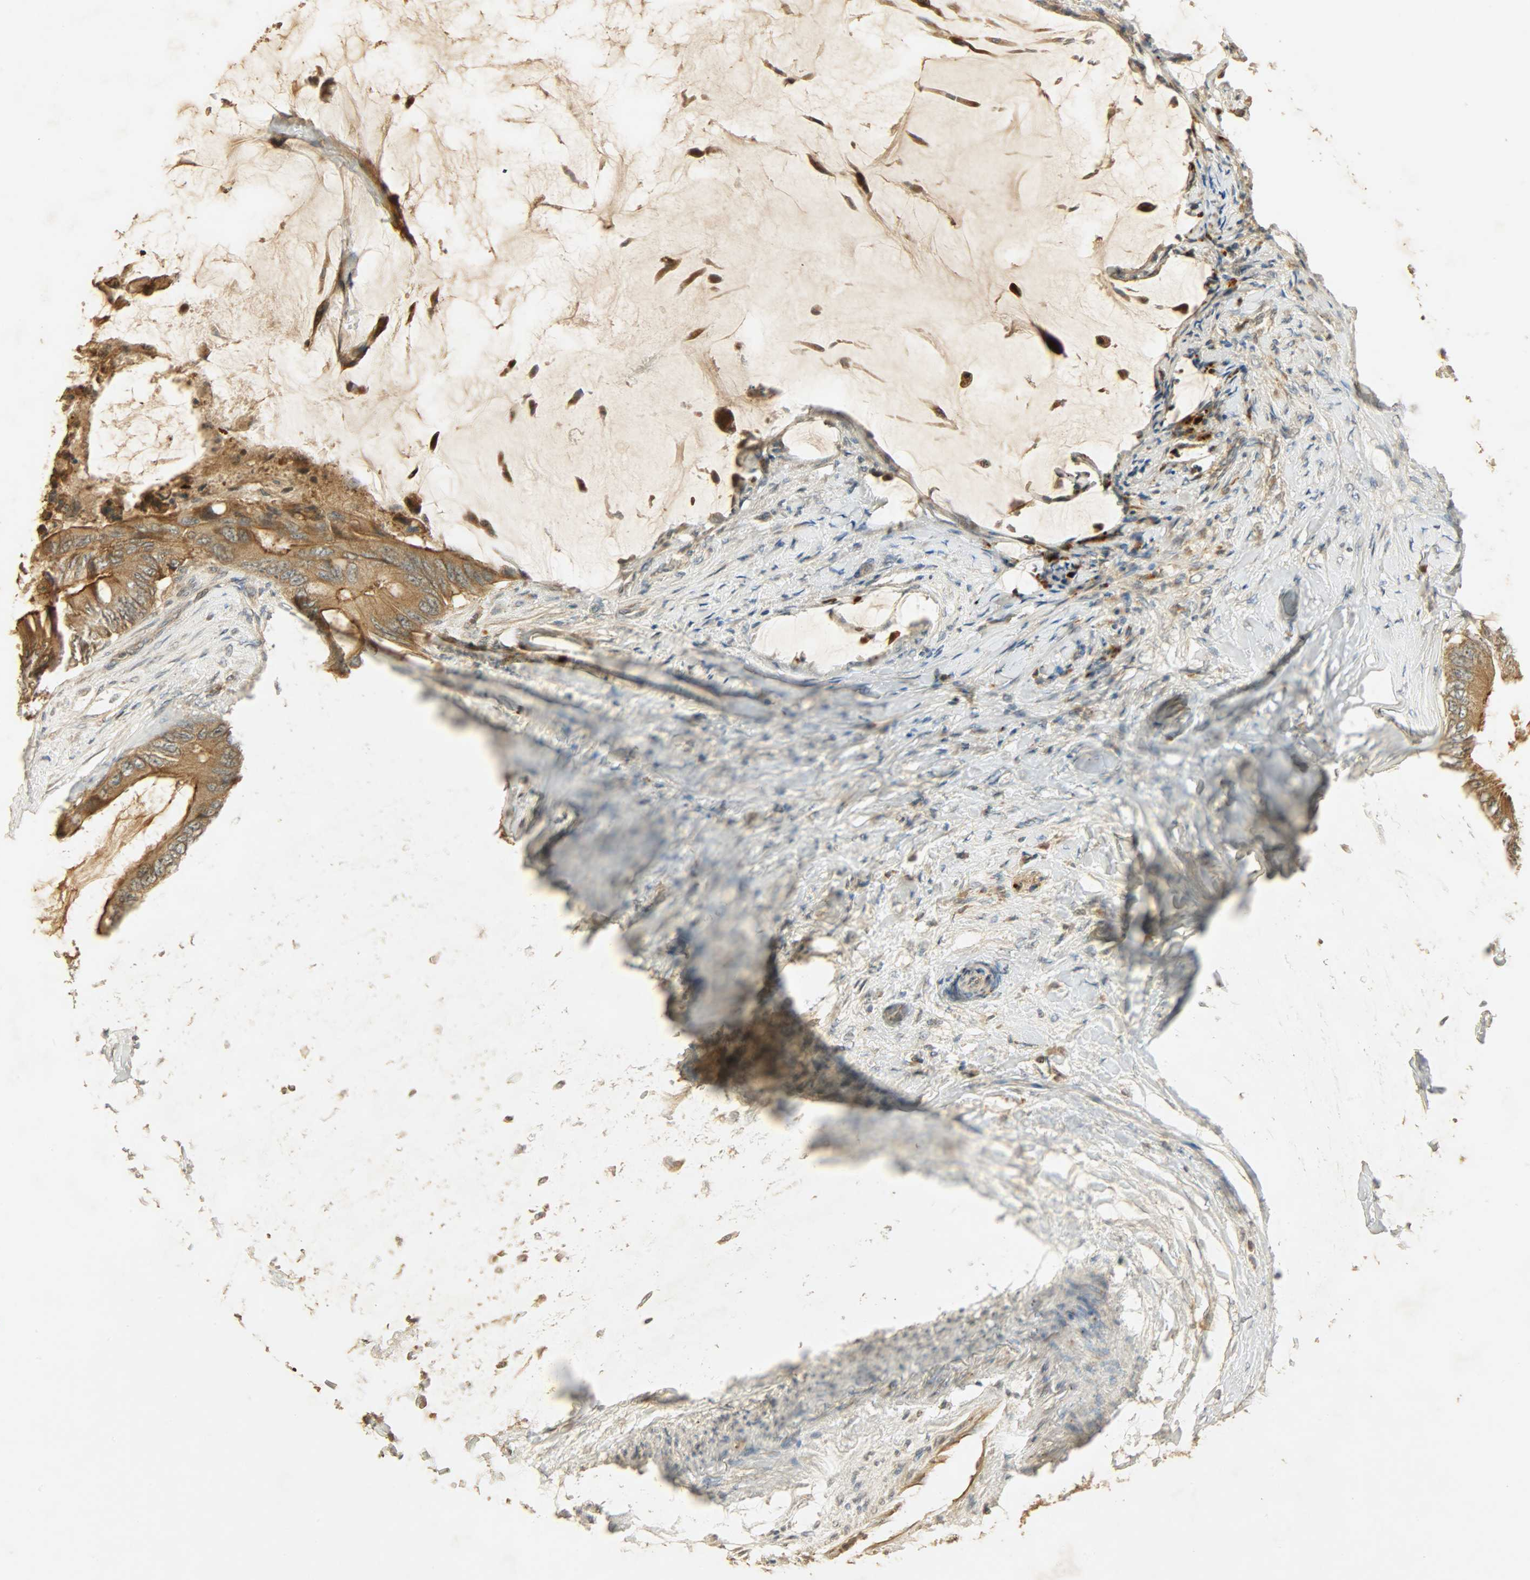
{"staining": {"intensity": "moderate", "quantity": ">75%", "location": "cytoplasmic/membranous"}, "tissue": "colorectal cancer", "cell_type": "Tumor cells", "image_type": "cancer", "snomed": [{"axis": "morphology", "description": "Normal tissue, NOS"}, {"axis": "morphology", "description": "Adenocarcinoma, NOS"}, {"axis": "topography", "description": "Rectum"}, {"axis": "topography", "description": "Peripheral nerve tissue"}], "caption": "About >75% of tumor cells in human colorectal cancer show moderate cytoplasmic/membranous protein positivity as visualized by brown immunohistochemical staining.", "gene": "ATP2B1", "patient": {"sex": "female", "age": 77}}